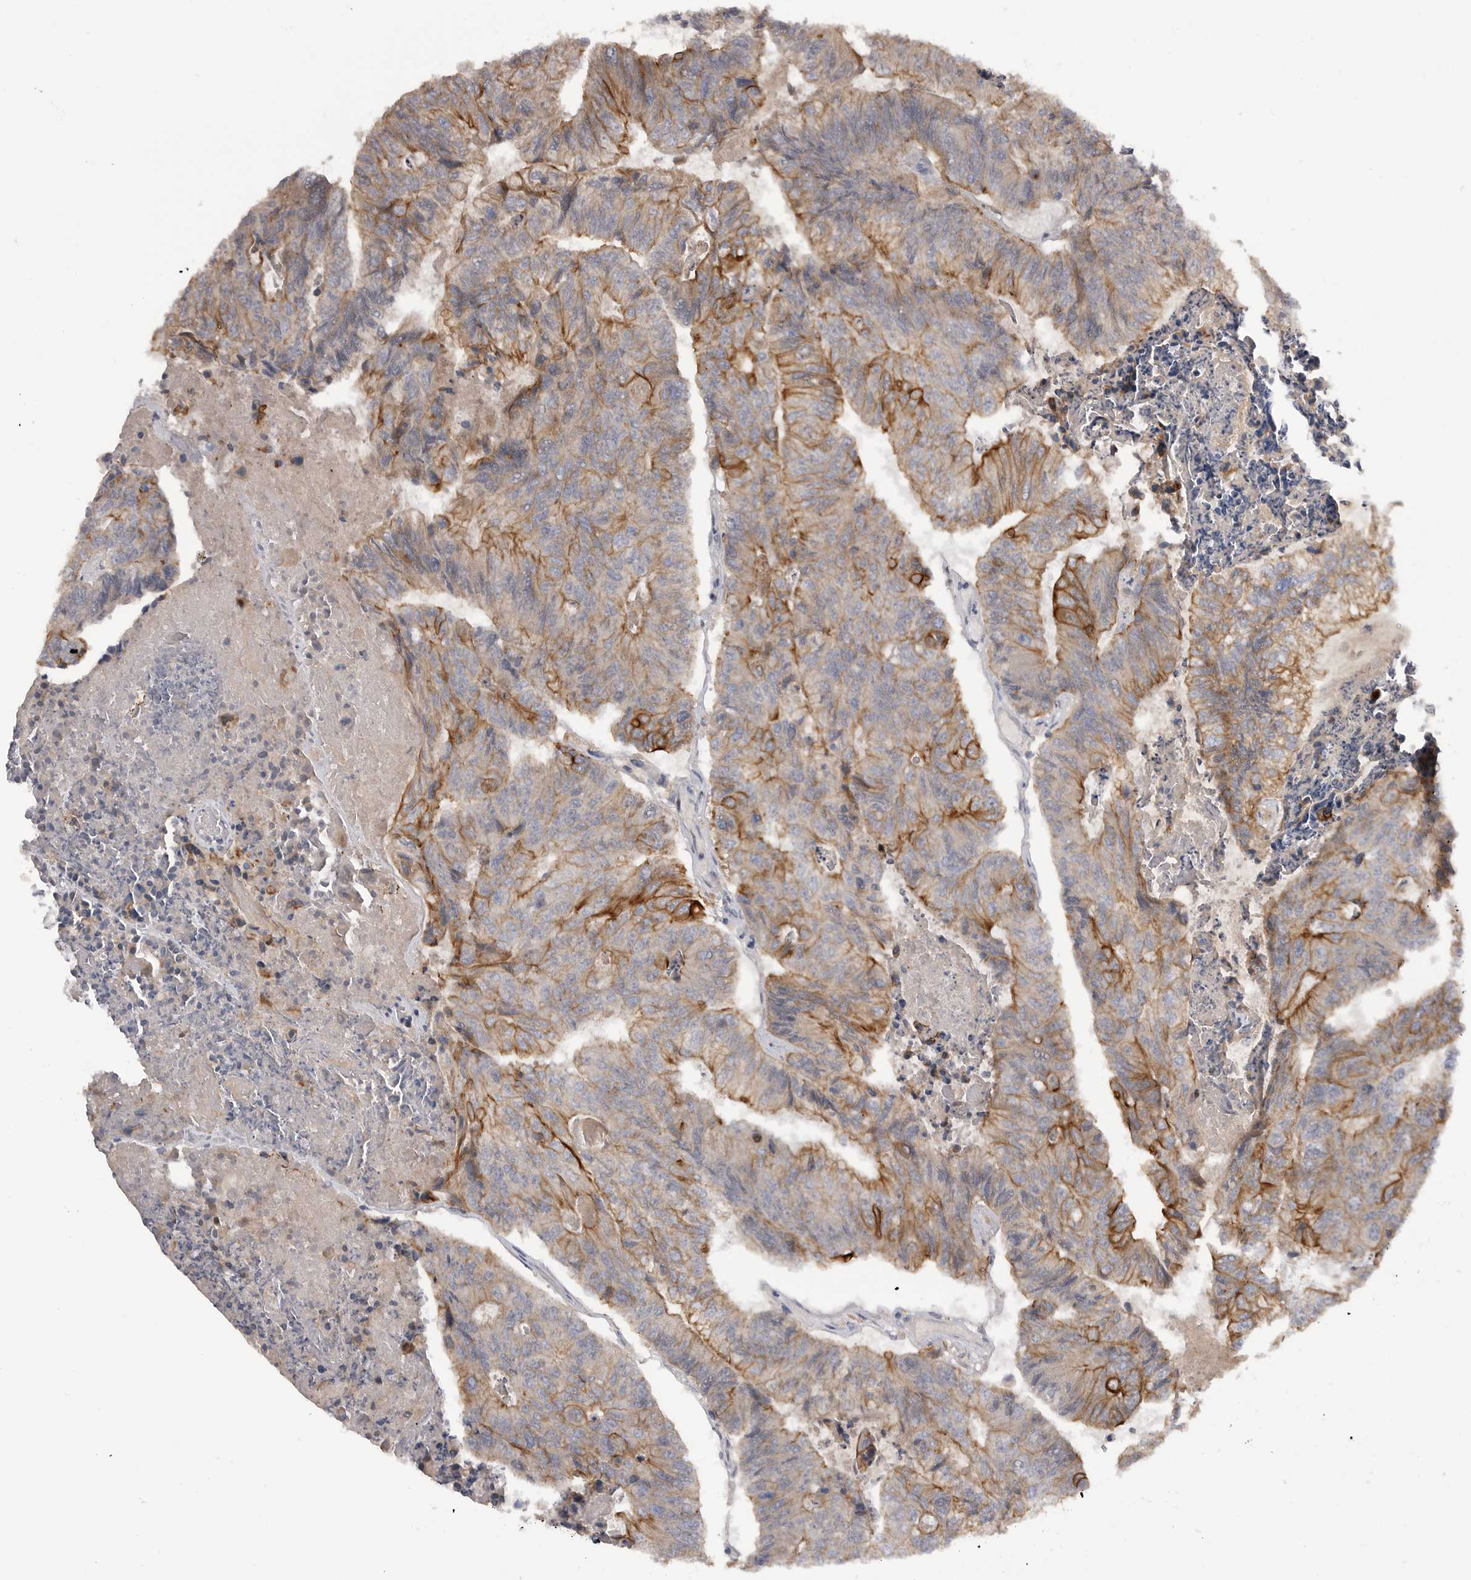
{"staining": {"intensity": "moderate", "quantity": "<25%", "location": "cytoplasmic/membranous"}, "tissue": "colorectal cancer", "cell_type": "Tumor cells", "image_type": "cancer", "snomed": [{"axis": "morphology", "description": "Adenocarcinoma, NOS"}, {"axis": "topography", "description": "Colon"}], "caption": "Immunohistochemical staining of human adenocarcinoma (colorectal) reveals low levels of moderate cytoplasmic/membranous expression in approximately <25% of tumor cells. (Brightfield microscopy of DAB IHC at high magnification).", "gene": "DHDDS", "patient": {"sex": "female", "age": 67}}